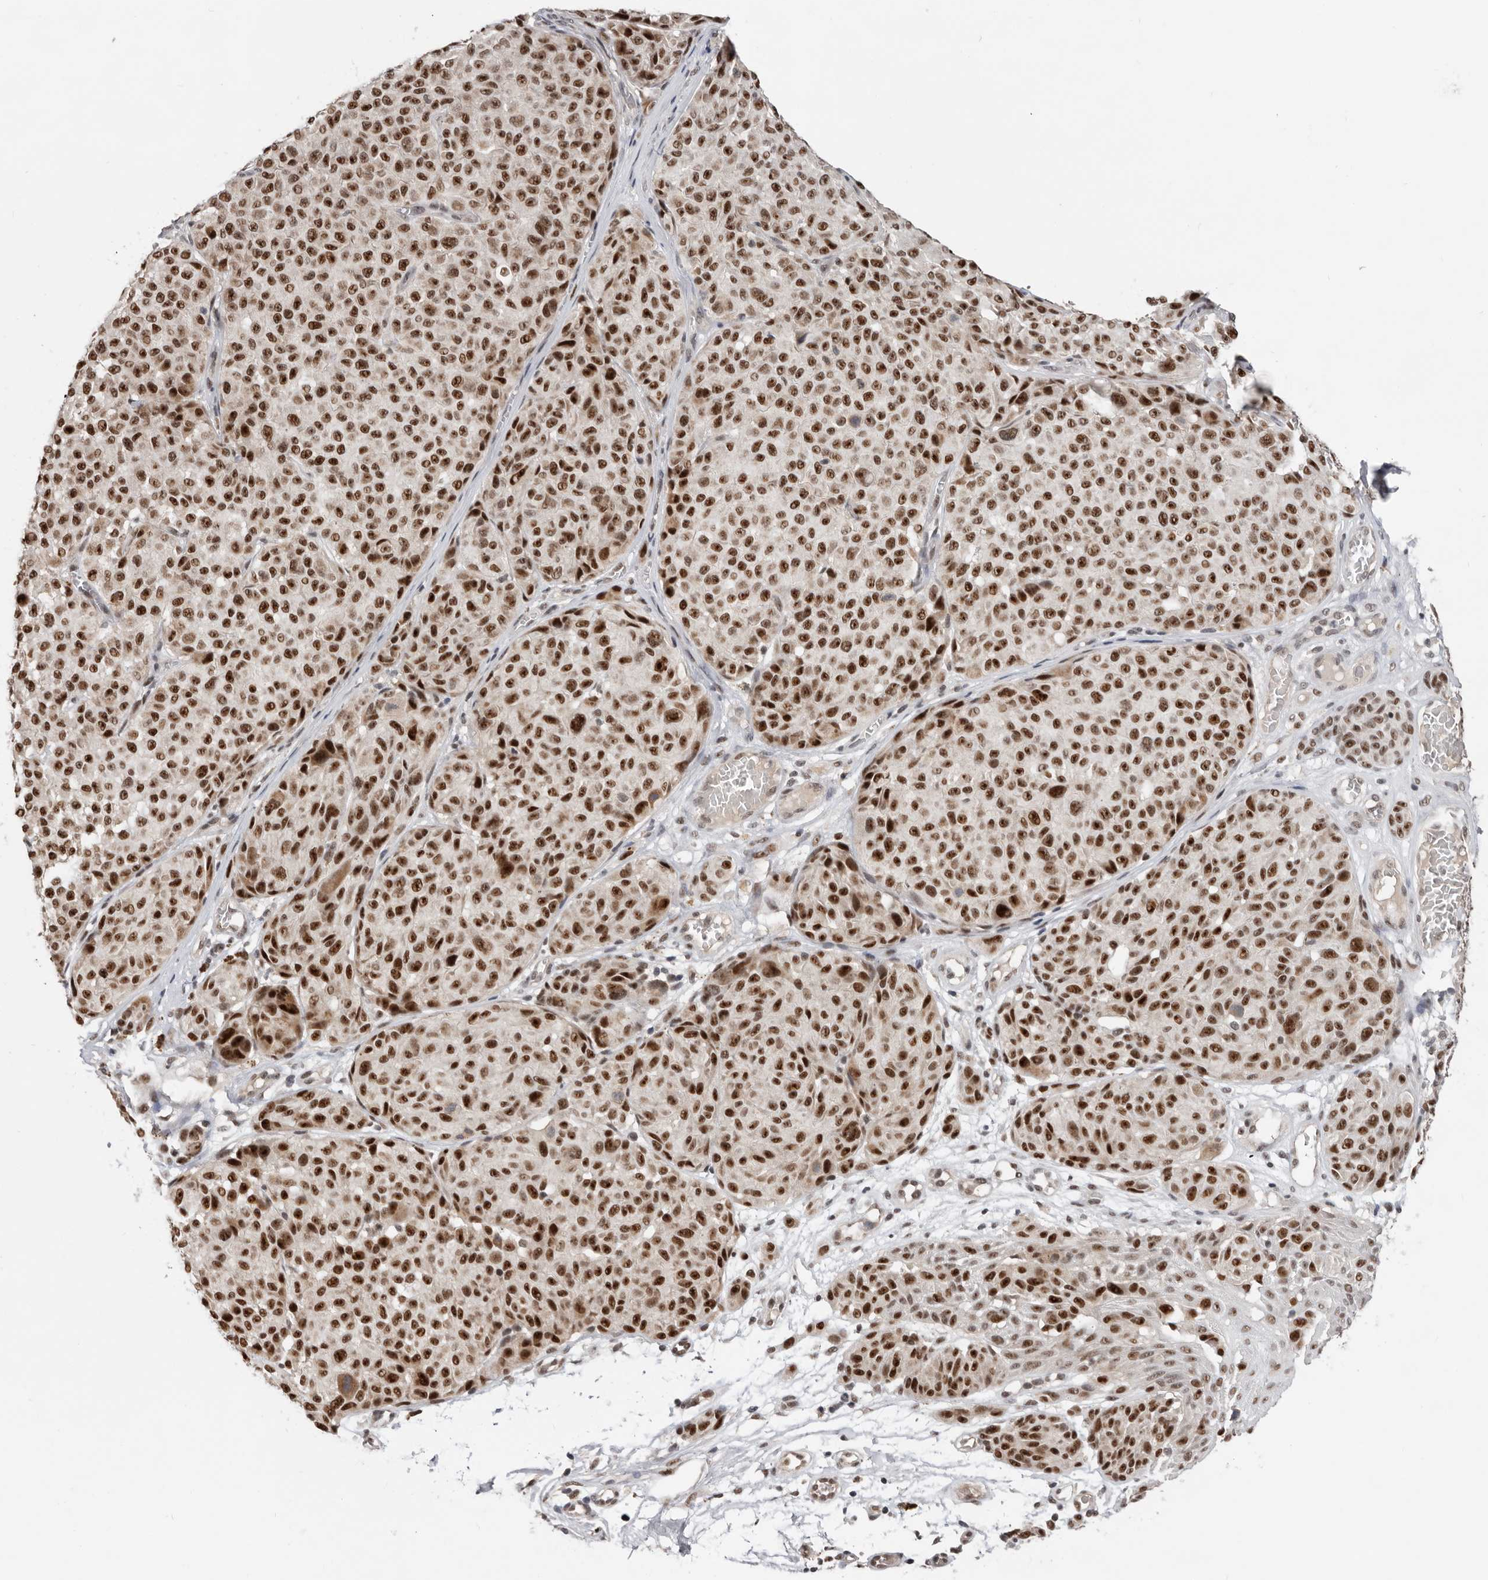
{"staining": {"intensity": "strong", "quantity": ">75%", "location": "nuclear"}, "tissue": "melanoma", "cell_type": "Tumor cells", "image_type": "cancer", "snomed": [{"axis": "morphology", "description": "Malignant melanoma, NOS"}, {"axis": "topography", "description": "Skin"}], "caption": "Immunohistochemistry (IHC) micrograph of neoplastic tissue: human malignant melanoma stained using immunohistochemistry (IHC) reveals high levels of strong protein expression localized specifically in the nuclear of tumor cells, appearing as a nuclear brown color.", "gene": "BRCA2", "patient": {"sex": "male", "age": 83}}